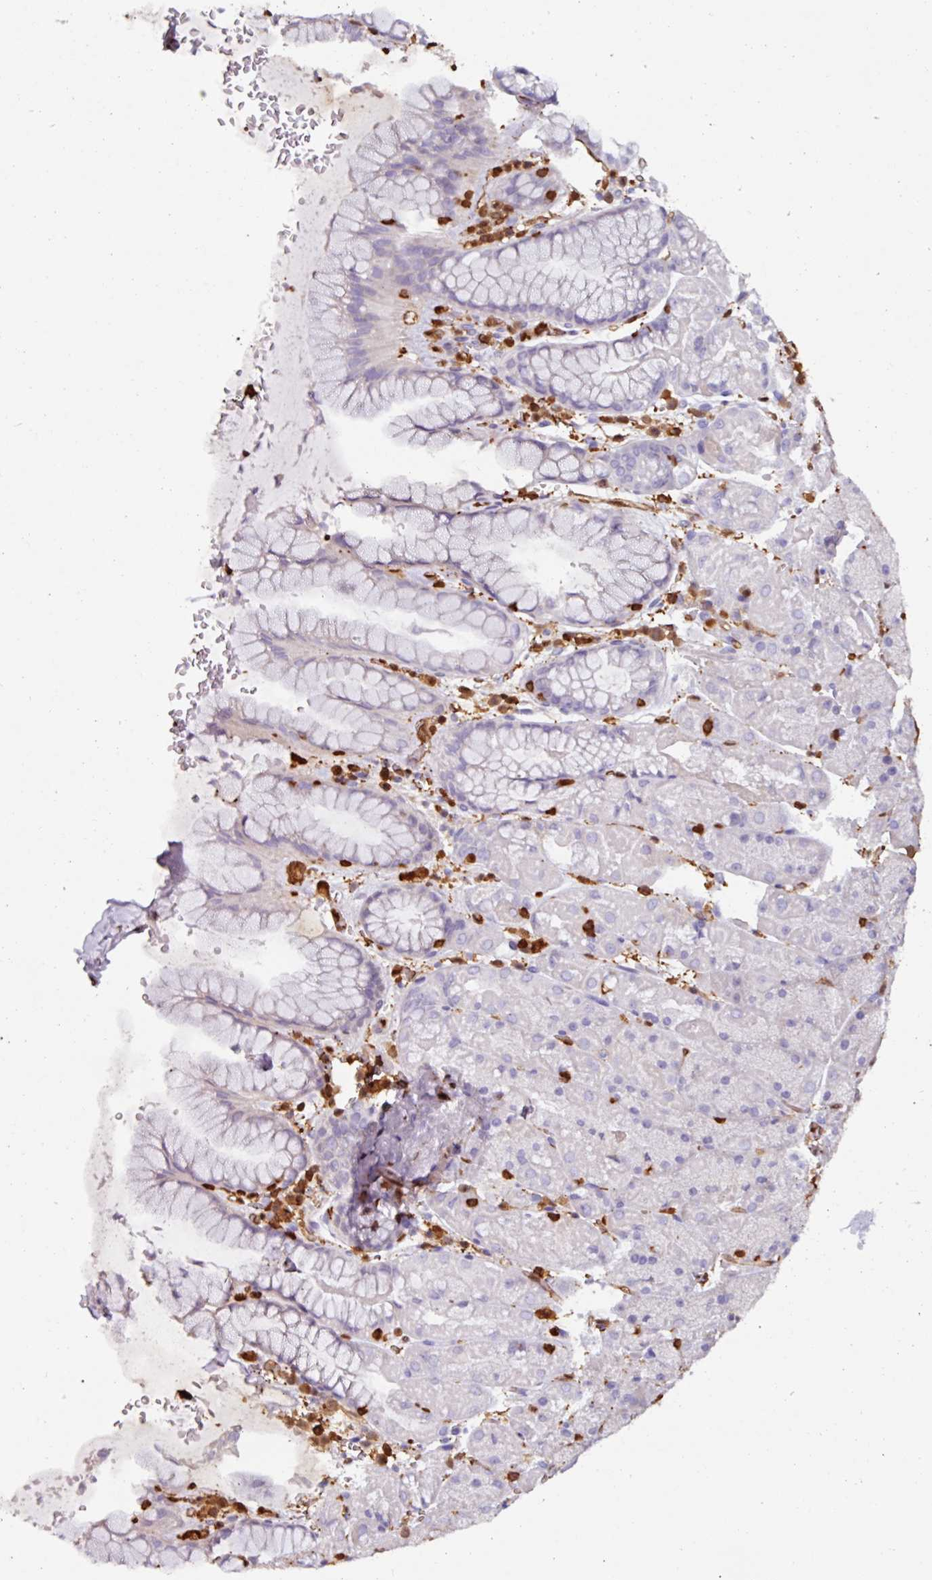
{"staining": {"intensity": "negative", "quantity": "none", "location": "none"}, "tissue": "stomach", "cell_type": "Glandular cells", "image_type": "normal", "snomed": [{"axis": "morphology", "description": "Normal tissue, NOS"}, {"axis": "topography", "description": "Stomach, upper"}, {"axis": "topography", "description": "Stomach, lower"}], "caption": "DAB immunohistochemical staining of unremarkable stomach reveals no significant positivity in glandular cells. (Brightfield microscopy of DAB (3,3'-diaminobenzidine) IHC at high magnification).", "gene": "ARHGDIB", "patient": {"sex": "male", "age": 67}}